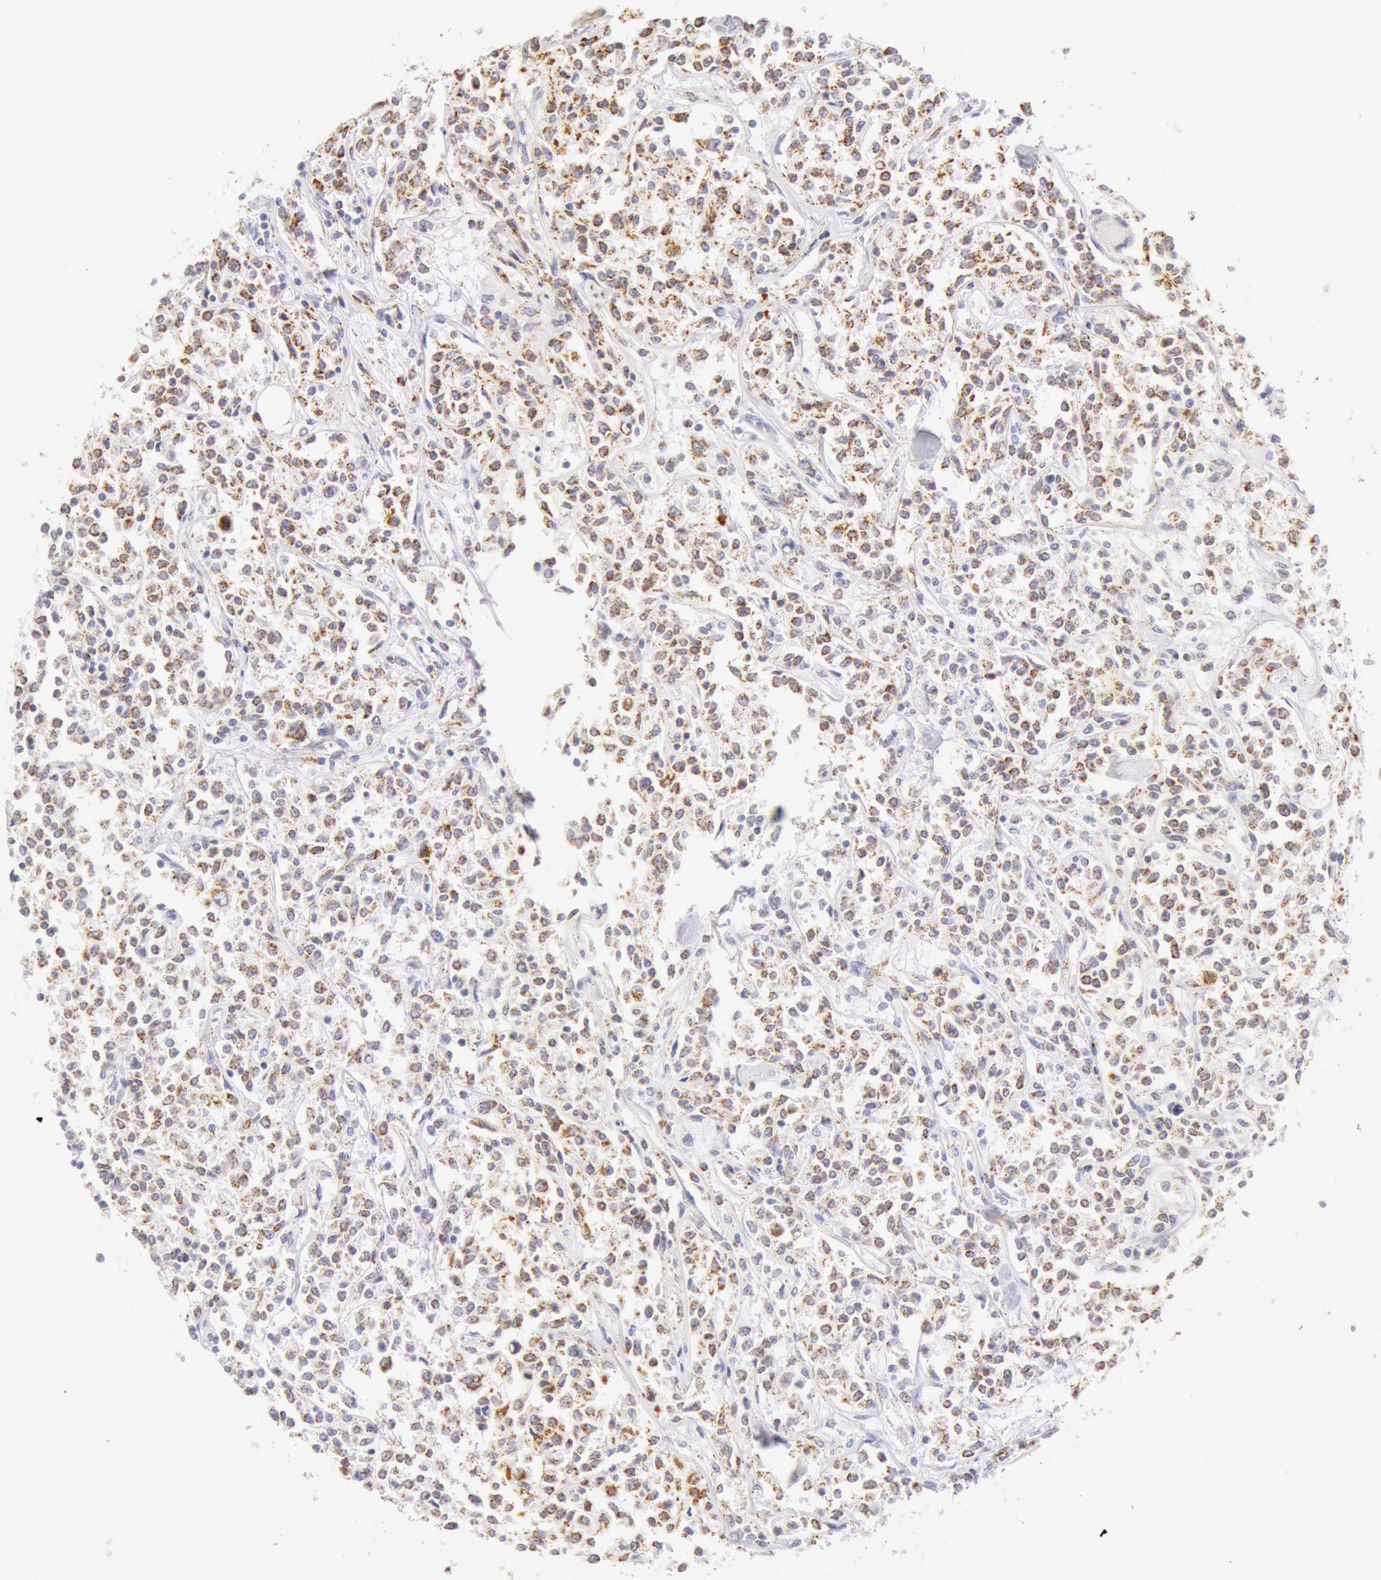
{"staining": {"intensity": "moderate", "quantity": "<25%", "location": "cytoplasmic/membranous"}, "tissue": "lymphoma", "cell_type": "Tumor cells", "image_type": "cancer", "snomed": [{"axis": "morphology", "description": "Malignant lymphoma, non-Hodgkin's type, Low grade"}, {"axis": "topography", "description": "Small intestine"}], "caption": "Lymphoma stained with immunohistochemistry displays moderate cytoplasmic/membranous expression in approximately <25% of tumor cells.", "gene": "ATP5F1B", "patient": {"sex": "female", "age": 59}}